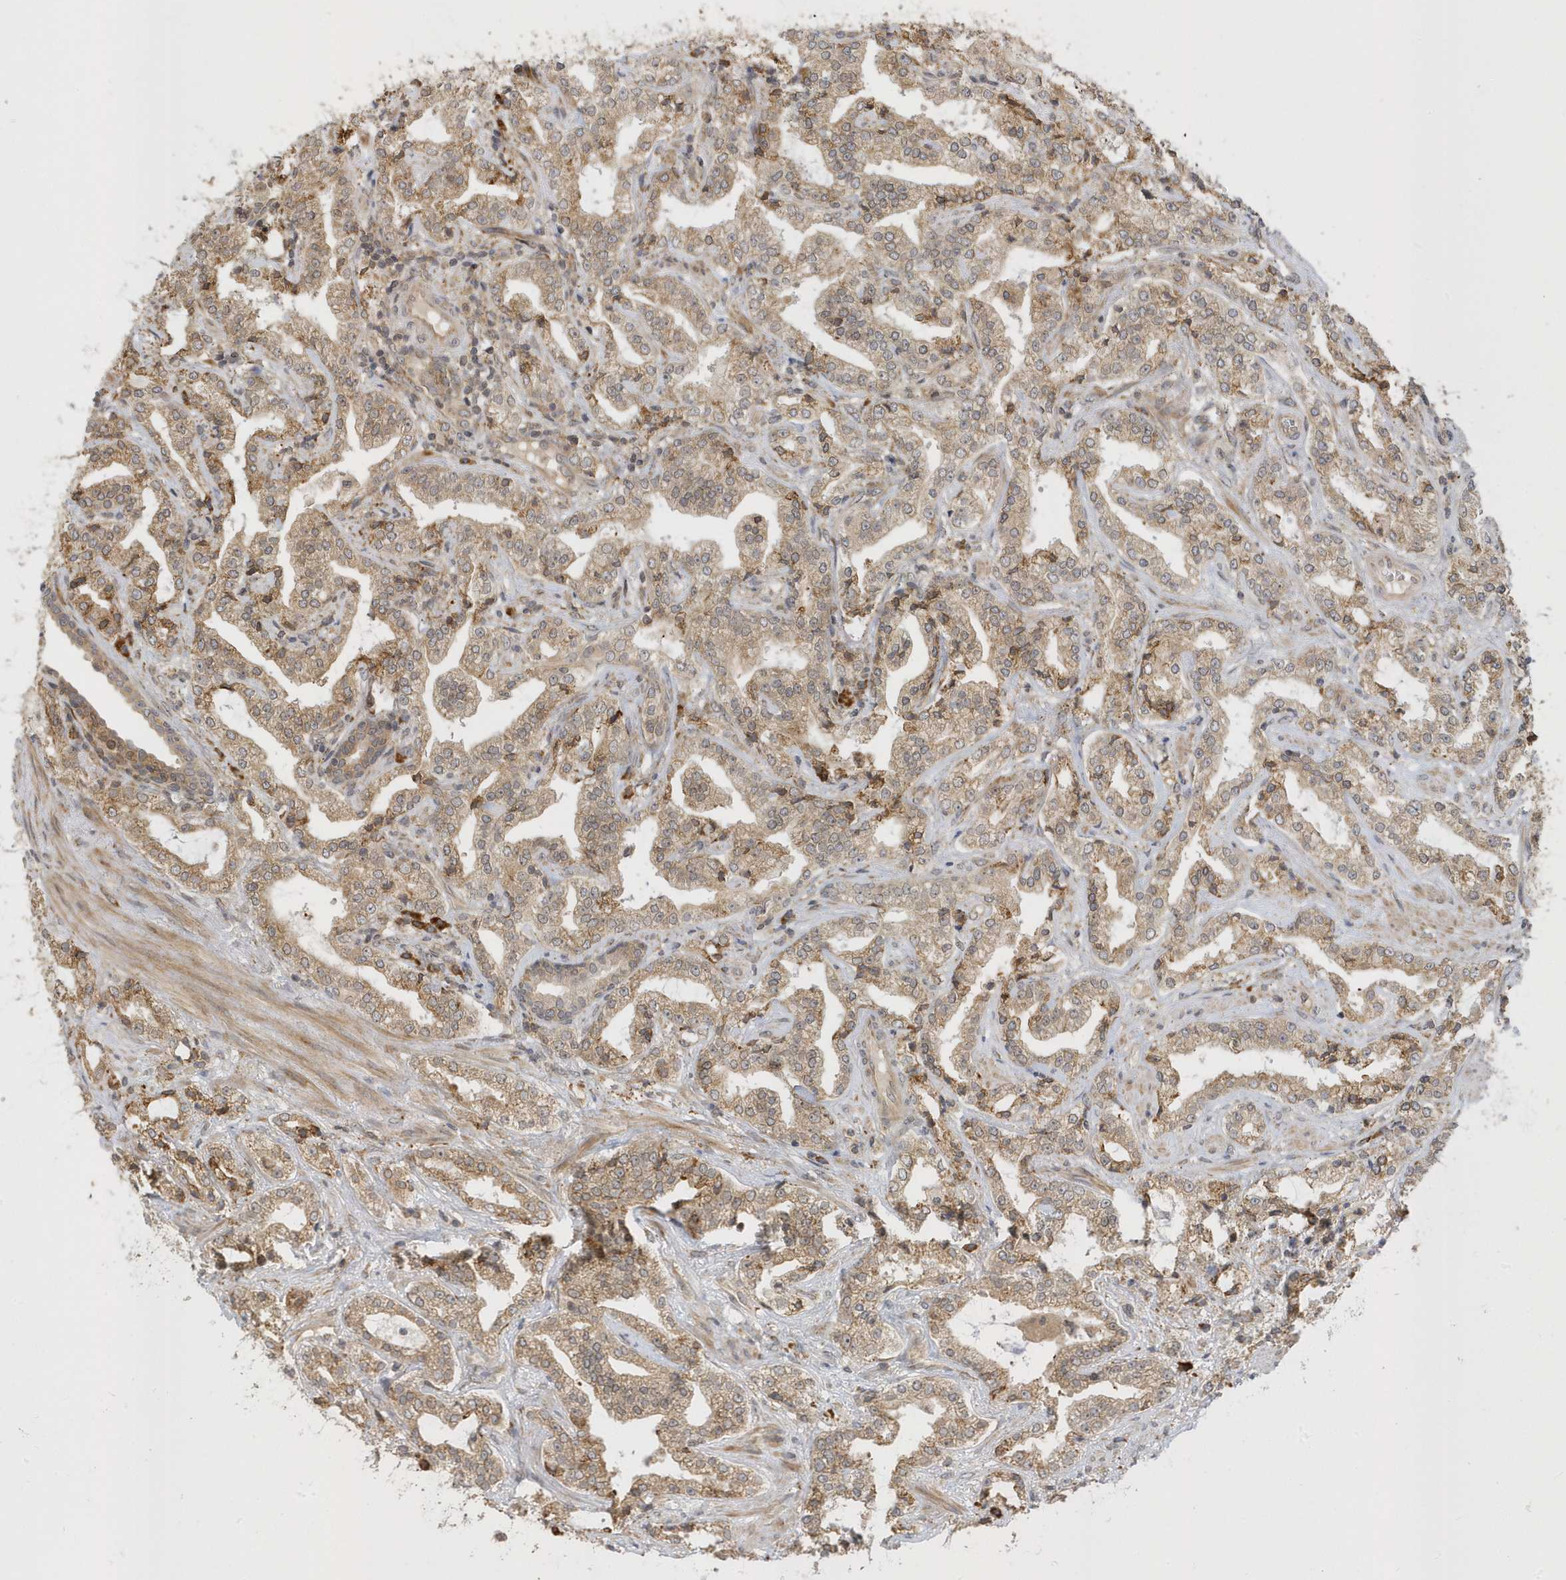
{"staining": {"intensity": "moderate", "quantity": ">75%", "location": "cytoplasmic/membranous"}, "tissue": "prostate cancer", "cell_type": "Tumor cells", "image_type": "cancer", "snomed": [{"axis": "morphology", "description": "Adenocarcinoma, High grade"}, {"axis": "topography", "description": "Prostate"}], "caption": "Human prostate cancer stained with a brown dye reveals moderate cytoplasmic/membranous positive positivity in about >75% of tumor cells.", "gene": "METTL21A", "patient": {"sex": "male", "age": 64}}